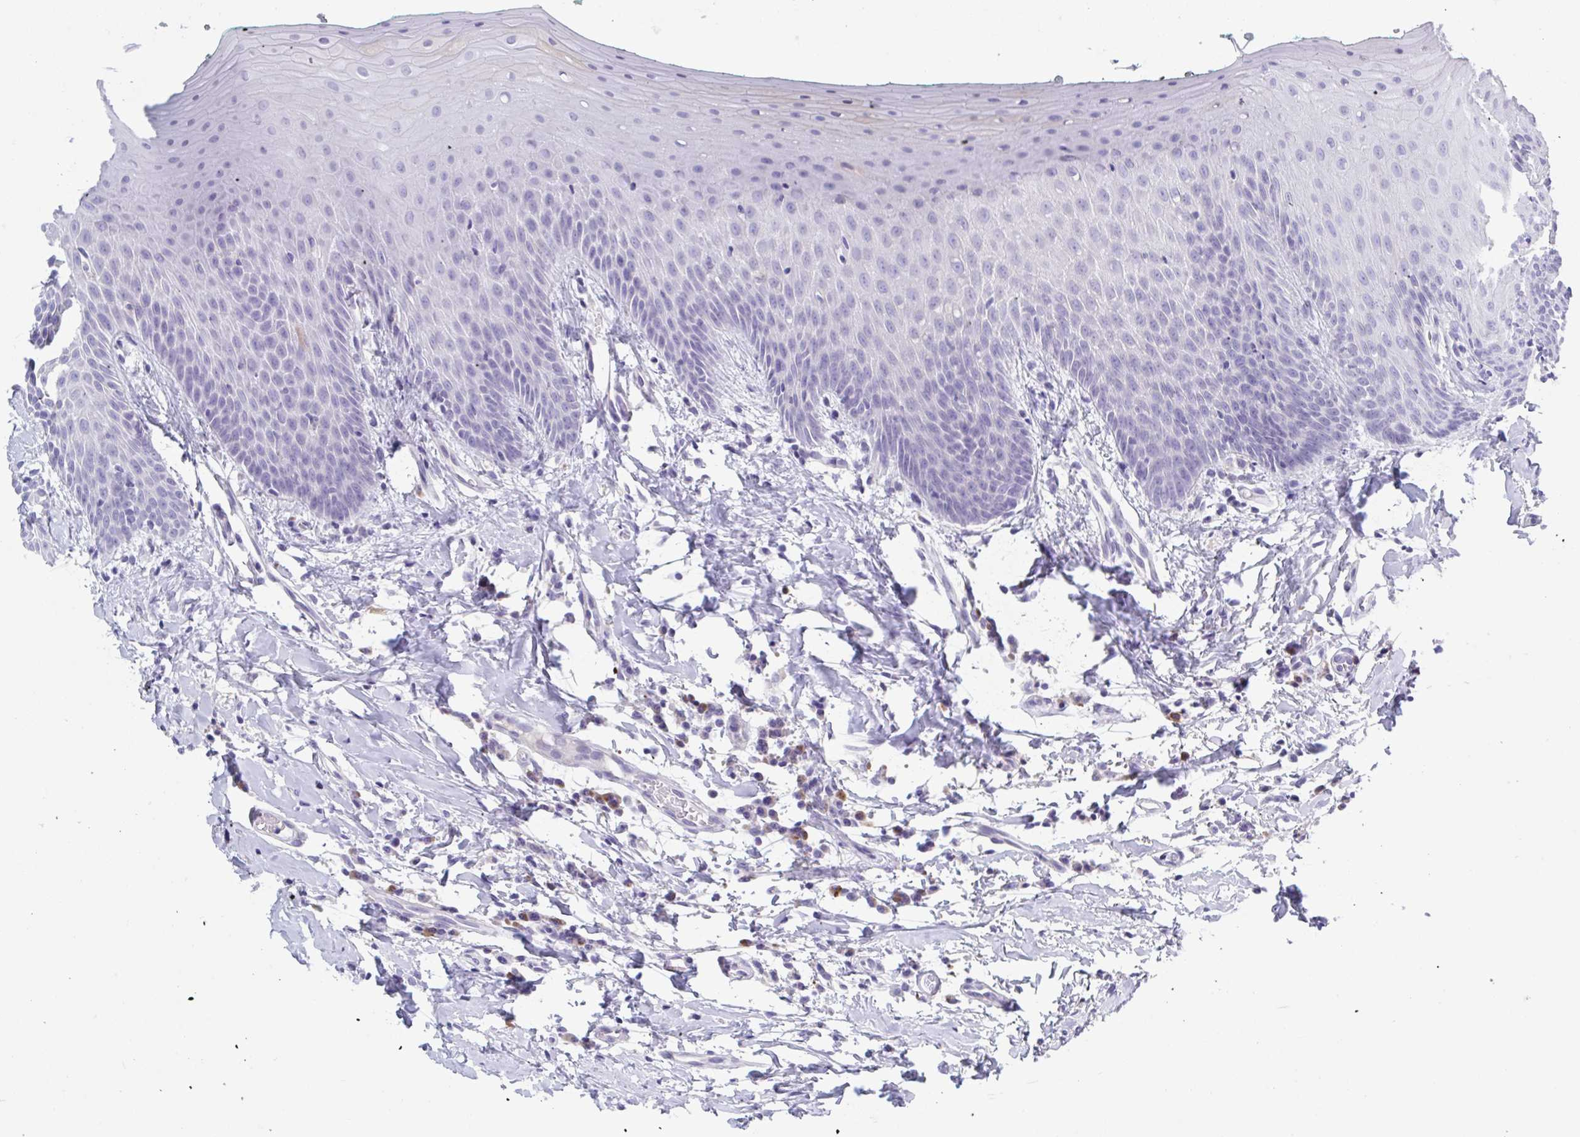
{"staining": {"intensity": "negative", "quantity": "none", "location": "none"}, "tissue": "oral mucosa", "cell_type": "Squamous epithelial cells", "image_type": "normal", "snomed": [{"axis": "morphology", "description": "Normal tissue, NOS"}, {"axis": "topography", "description": "Oral tissue"}, {"axis": "topography", "description": "Tounge, NOS"}], "caption": "Immunohistochemistry photomicrograph of unremarkable oral mucosa stained for a protein (brown), which displays no expression in squamous epithelial cells.", "gene": "USP35", "patient": {"sex": "female", "age": 62}}